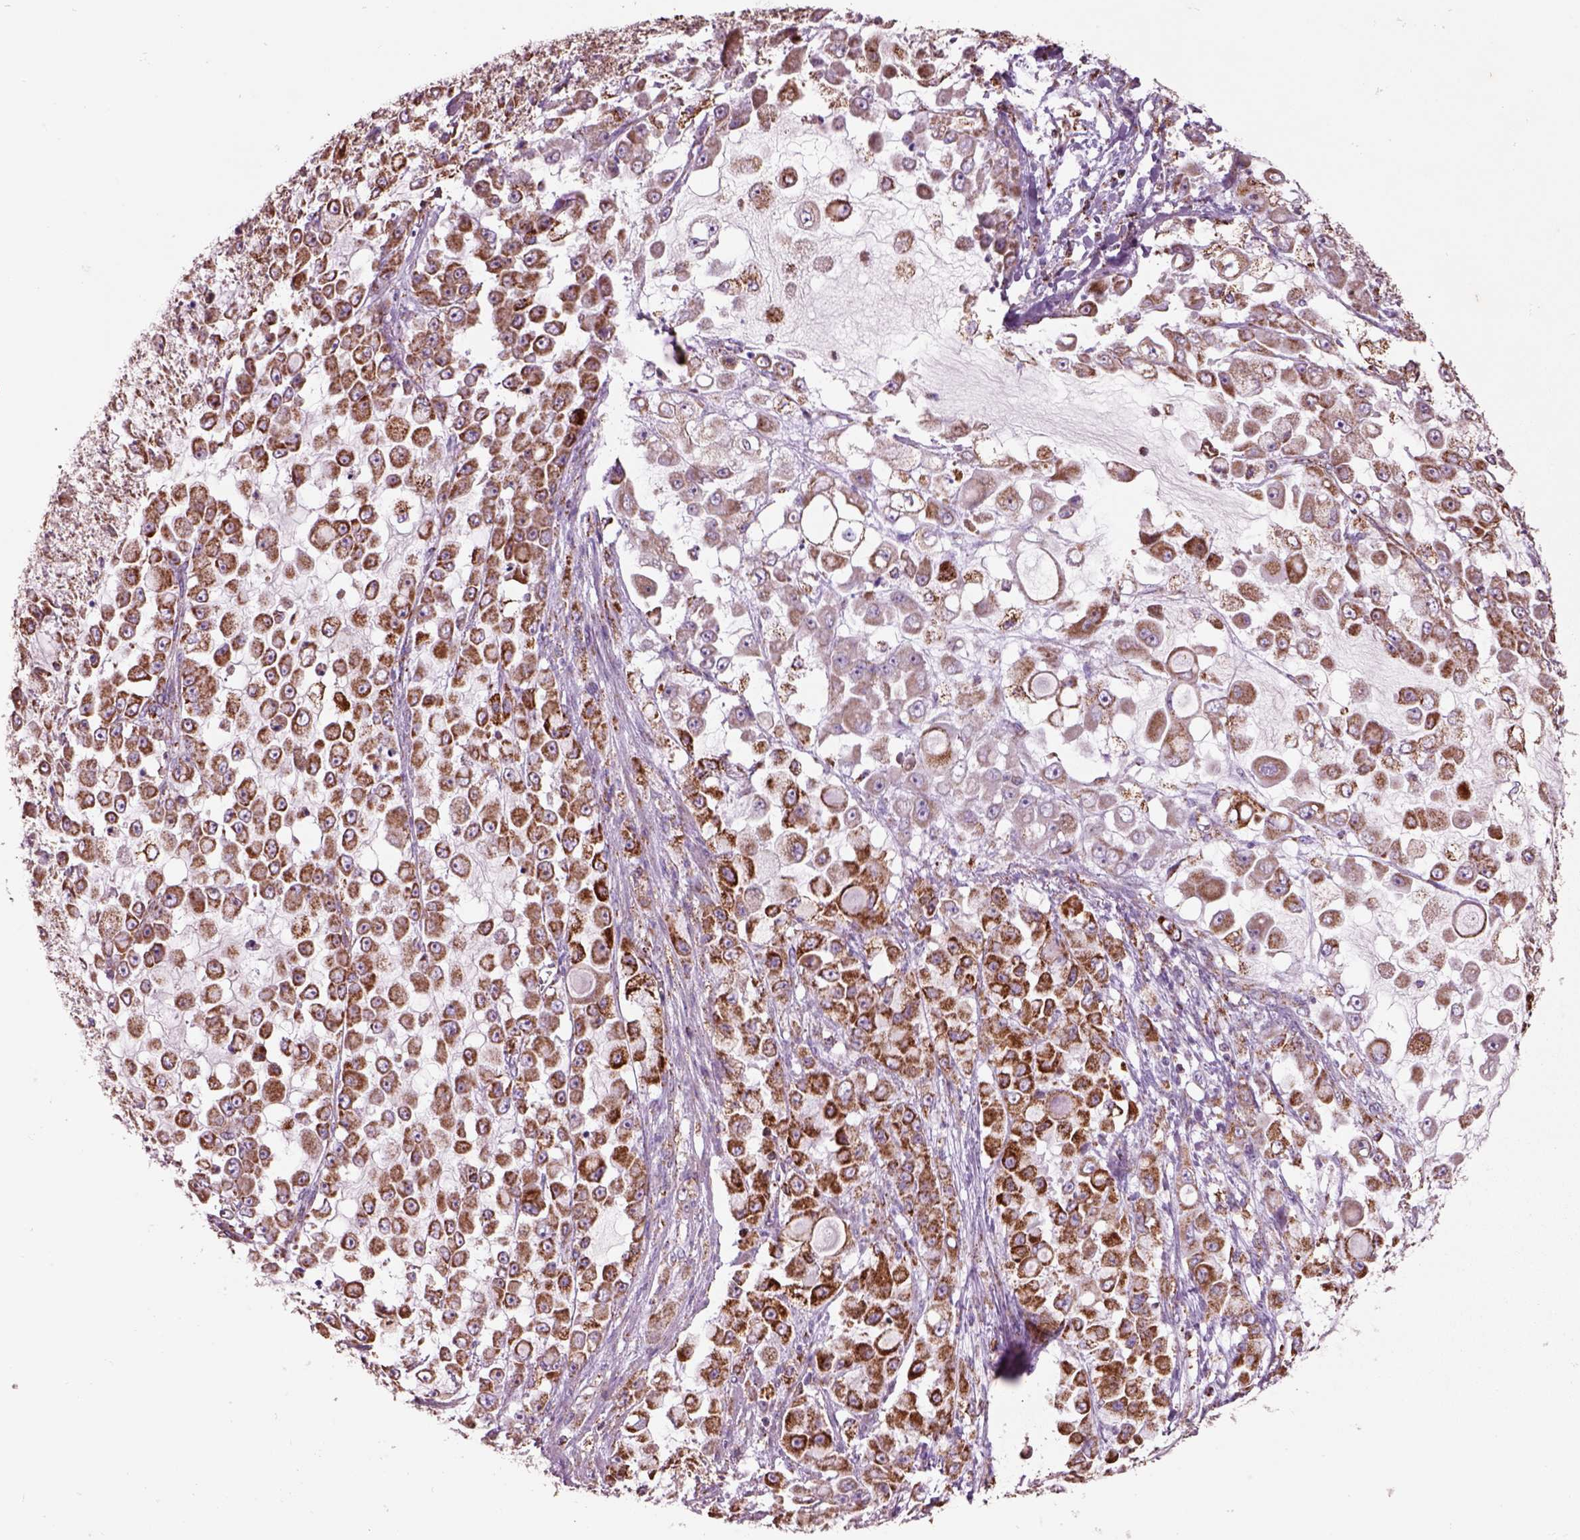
{"staining": {"intensity": "strong", "quantity": ">75%", "location": "cytoplasmic/membranous"}, "tissue": "stomach cancer", "cell_type": "Tumor cells", "image_type": "cancer", "snomed": [{"axis": "morphology", "description": "Adenocarcinoma, NOS"}, {"axis": "topography", "description": "Stomach"}], "caption": "Brown immunohistochemical staining in human adenocarcinoma (stomach) shows strong cytoplasmic/membranous staining in about >75% of tumor cells.", "gene": "SLC25A24", "patient": {"sex": "female", "age": 76}}